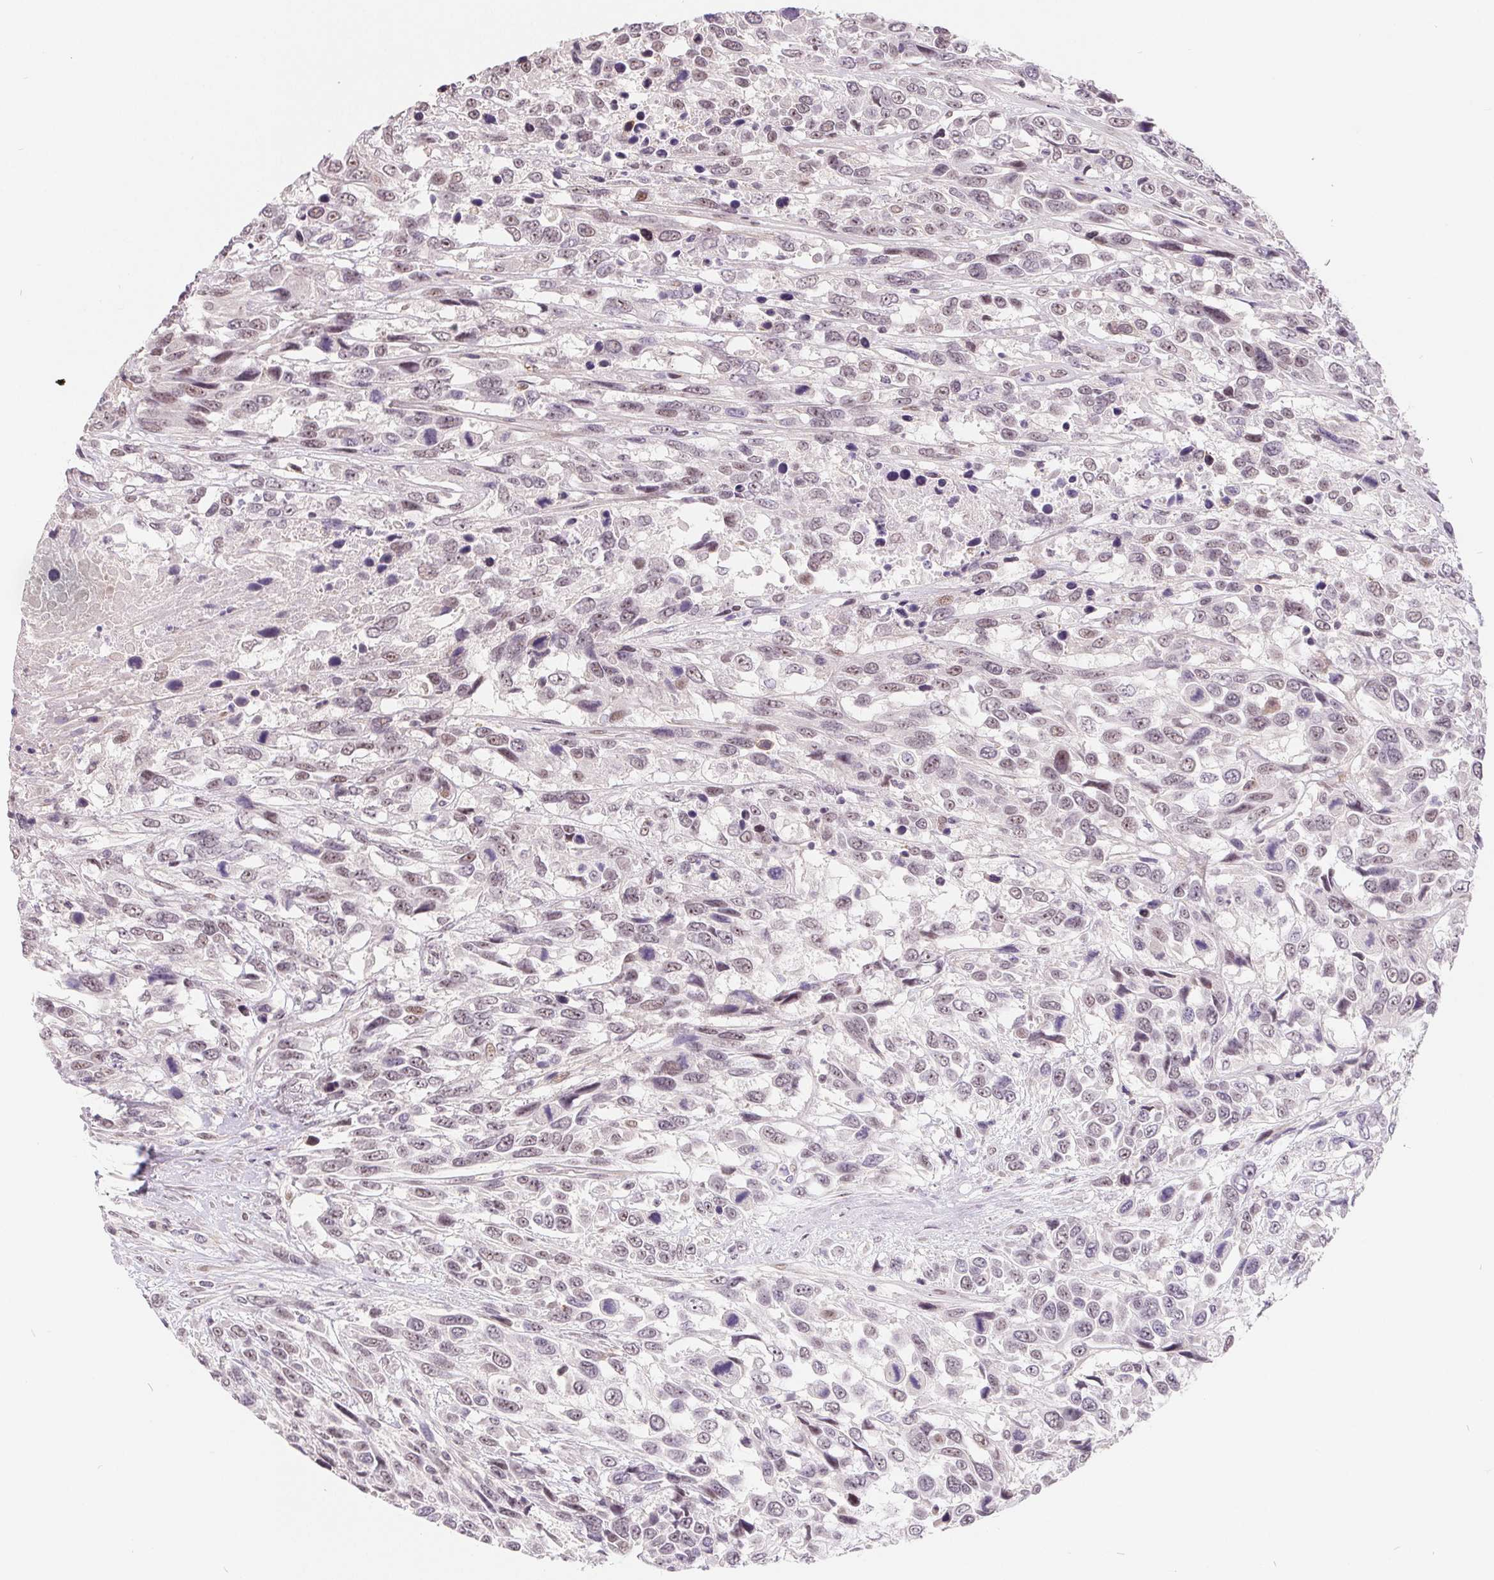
{"staining": {"intensity": "weak", "quantity": "25%-75%", "location": "nuclear"}, "tissue": "urothelial cancer", "cell_type": "Tumor cells", "image_type": "cancer", "snomed": [{"axis": "morphology", "description": "Urothelial carcinoma, High grade"}, {"axis": "topography", "description": "Urinary bladder"}], "caption": "Immunohistochemistry micrograph of urothelial cancer stained for a protein (brown), which displays low levels of weak nuclear staining in approximately 25%-75% of tumor cells.", "gene": "NRG2", "patient": {"sex": "female", "age": 70}}